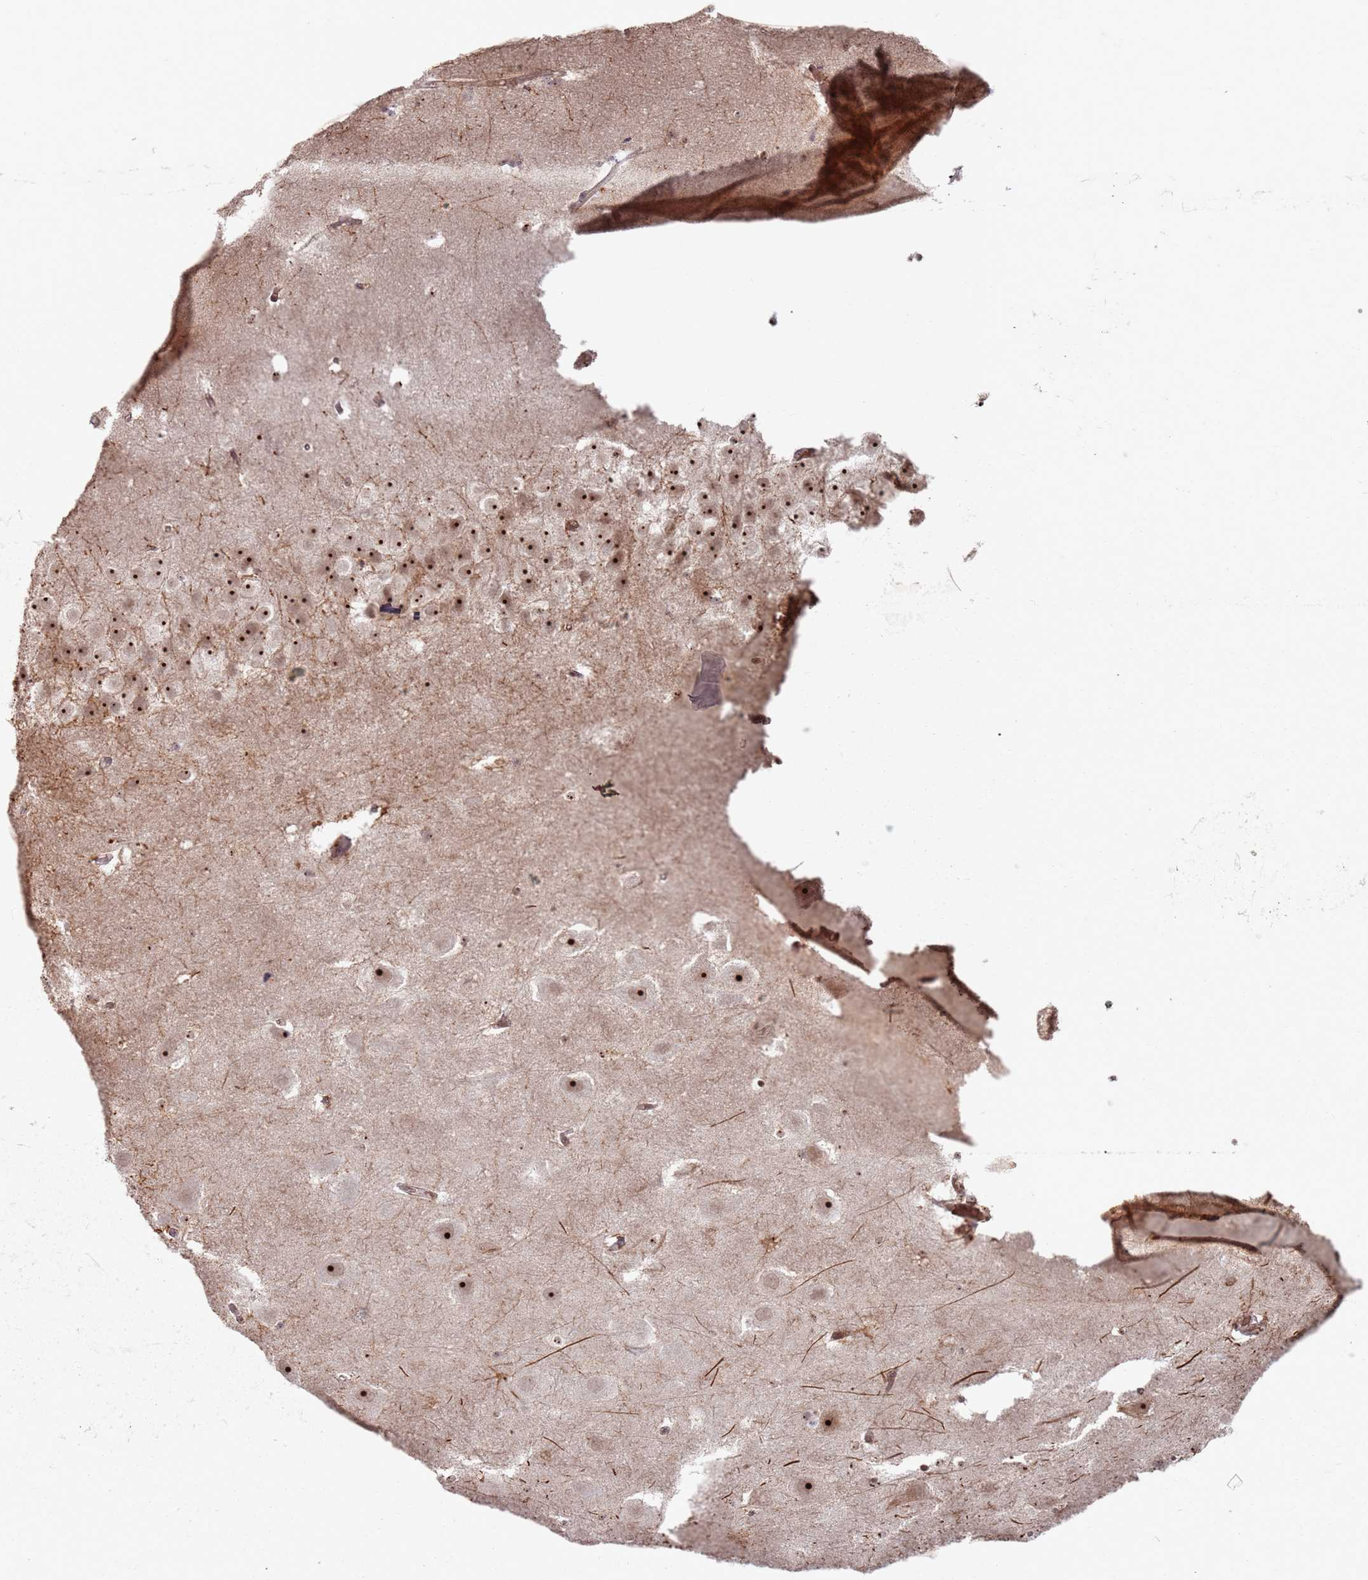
{"staining": {"intensity": "moderate", "quantity": "25%-75%", "location": "nuclear"}, "tissue": "hippocampus", "cell_type": "Glial cells", "image_type": "normal", "snomed": [{"axis": "morphology", "description": "Normal tissue, NOS"}, {"axis": "topography", "description": "Hippocampus"}], "caption": "High-power microscopy captured an IHC micrograph of benign hippocampus, revealing moderate nuclear positivity in approximately 25%-75% of glial cells.", "gene": "UTP11", "patient": {"sex": "female", "age": 52}}